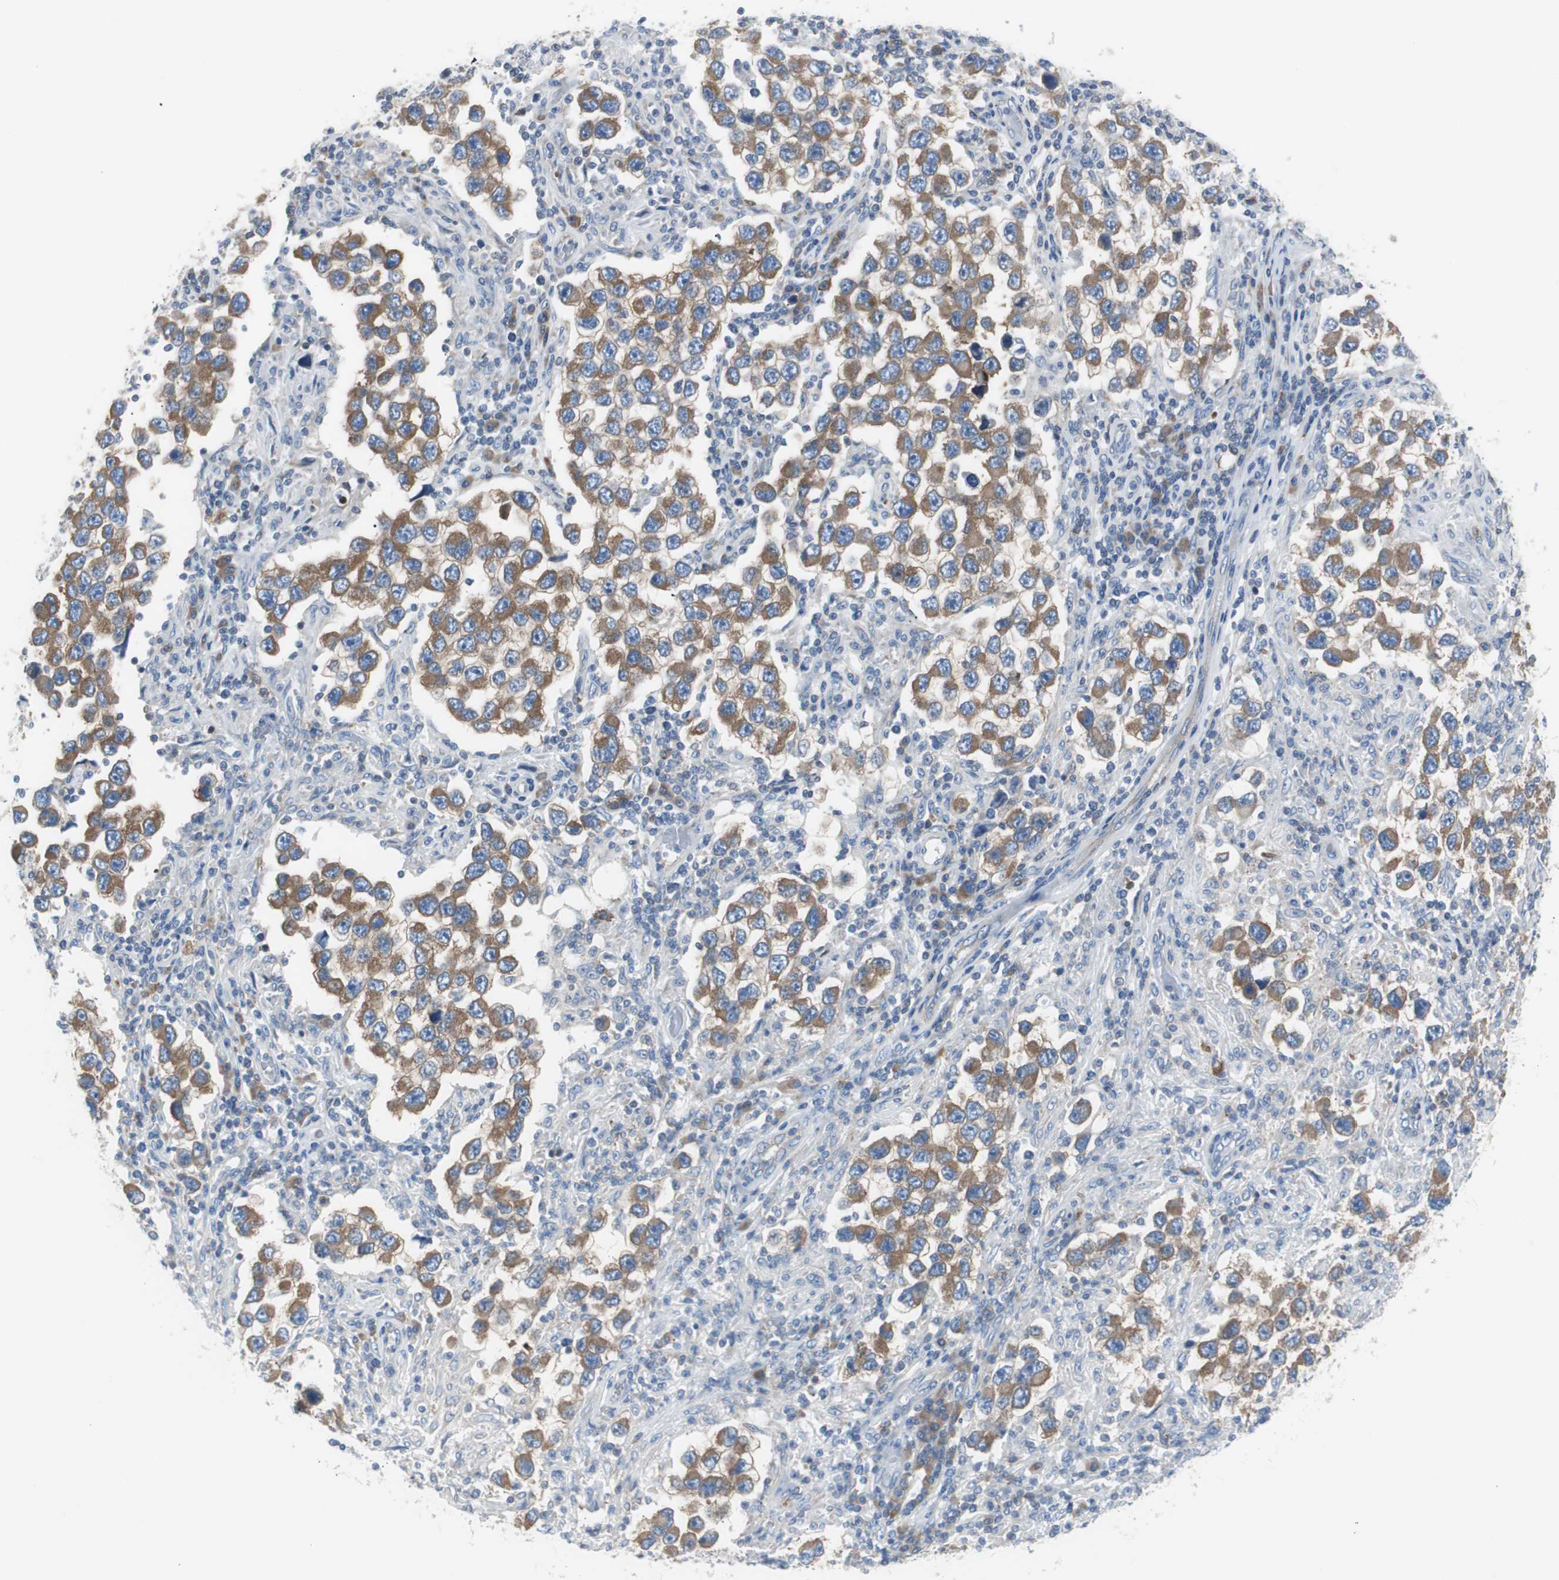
{"staining": {"intensity": "moderate", "quantity": ">75%", "location": "cytoplasmic/membranous"}, "tissue": "testis cancer", "cell_type": "Tumor cells", "image_type": "cancer", "snomed": [{"axis": "morphology", "description": "Carcinoma, Embryonal, NOS"}, {"axis": "topography", "description": "Testis"}], "caption": "Immunohistochemistry staining of testis cancer (embryonal carcinoma), which demonstrates medium levels of moderate cytoplasmic/membranous expression in about >75% of tumor cells indicating moderate cytoplasmic/membranous protein positivity. The staining was performed using DAB (3,3'-diaminobenzidine) (brown) for protein detection and nuclei were counterstained in hematoxylin (blue).", "gene": "RPS12", "patient": {"sex": "male", "age": 21}}